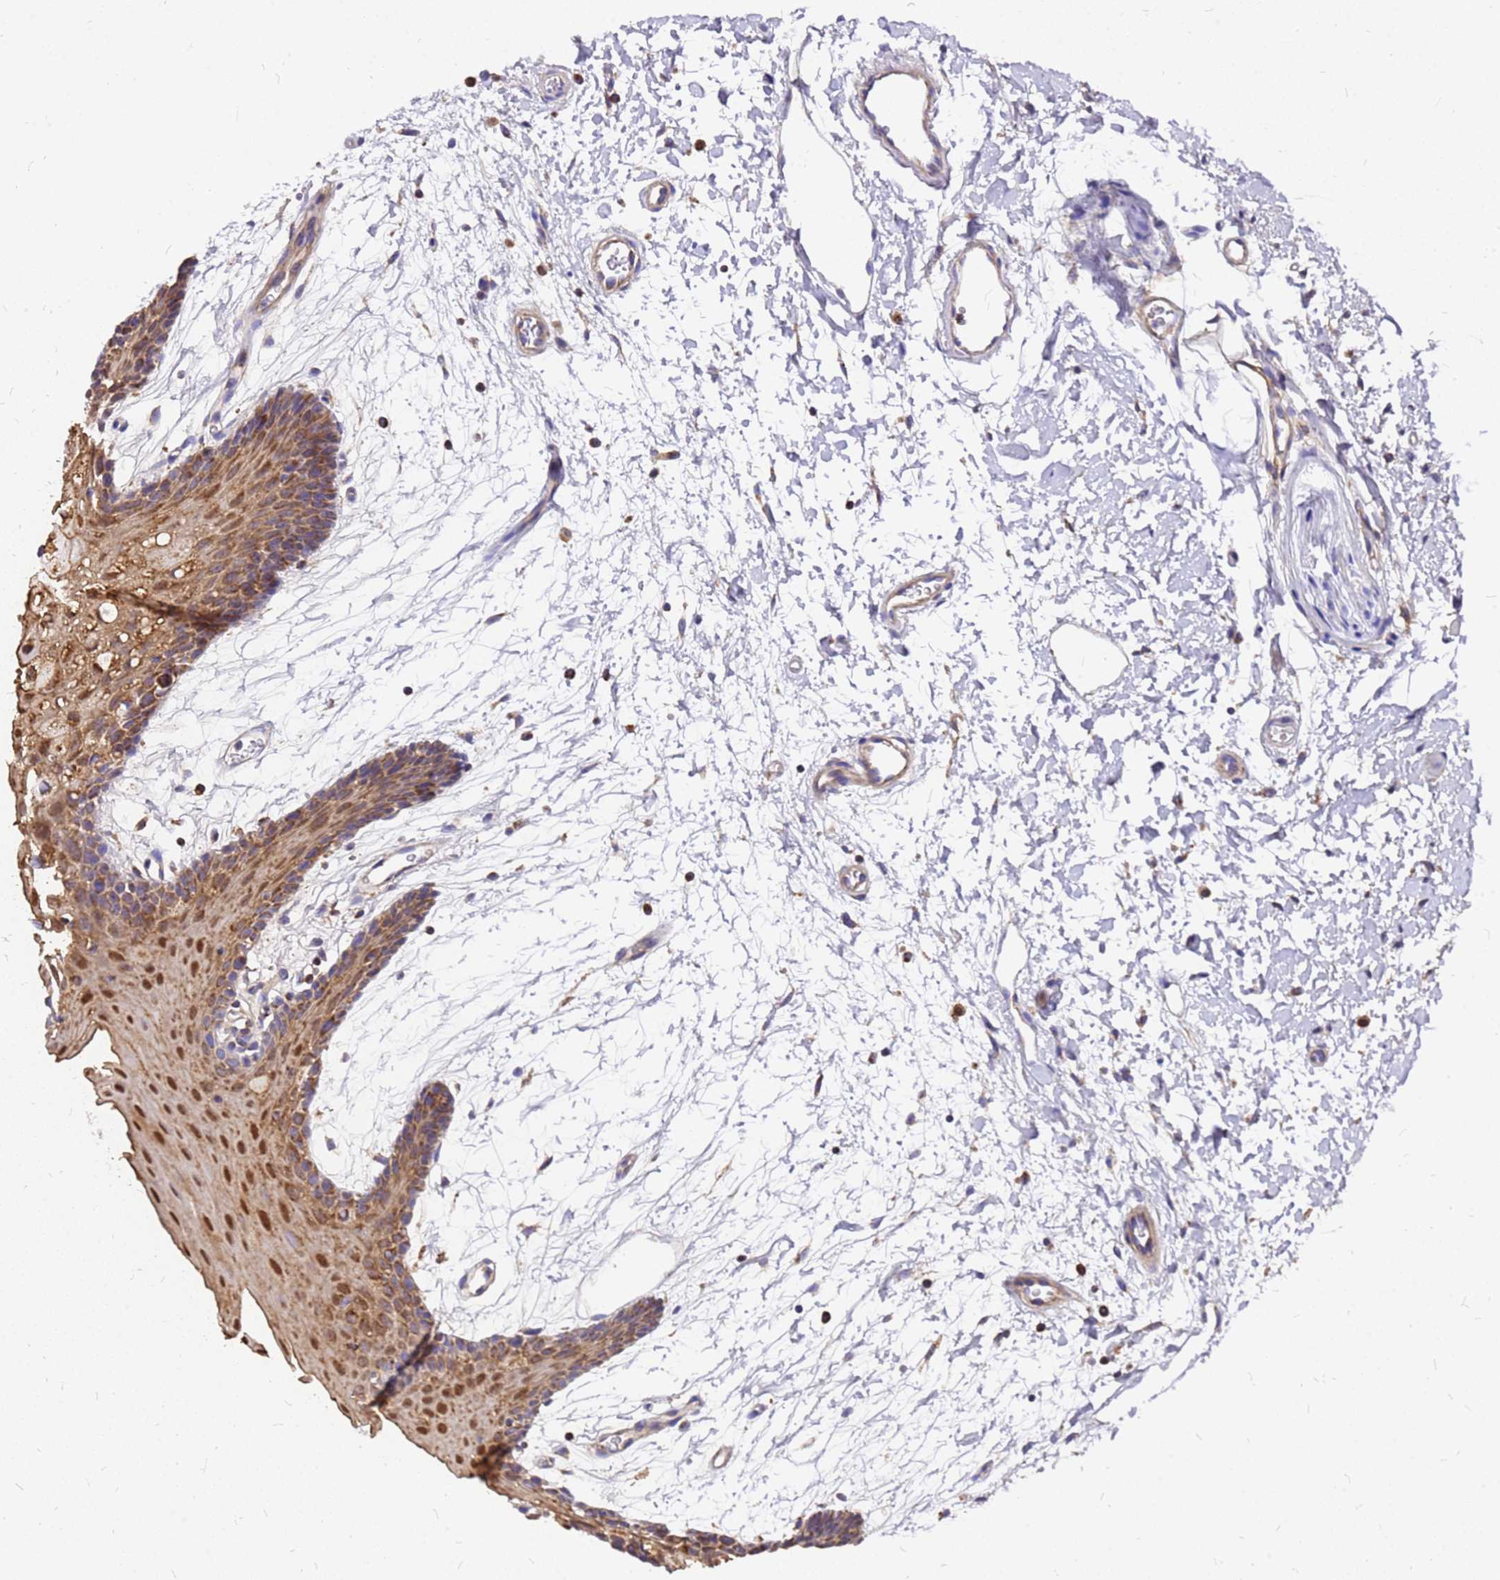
{"staining": {"intensity": "strong", "quantity": ">75%", "location": "cytoplasmic/membranous,nuclear"}, "tissue": "oral mucosa", "cell_type": "Squamous epithelial cells", "image_type": "normal", "snomed": [{"axis": "morphology", "description": "Normal tissue, NOS"}, {"axis": "topography", "description": "Skeletal muscle"}, {"axis": "topography", "description": "Oral tissue"}, {"axis": "topography", "description": "Salivary gland"}, {"axis": "topography", "description": "Peripheral nerve tissue"}], "caption": "Oral mucosa stained with DAB IHC reveals high levels of strong cytoplasmic/membranous,nuclear positivity in approximately >75% of squamous epithelial cells. (brown staining indicates protein expression, while blue staining denotes nuclei).", "gene": "MRPS26", "patient": {"sex": "male", "age": 54}}